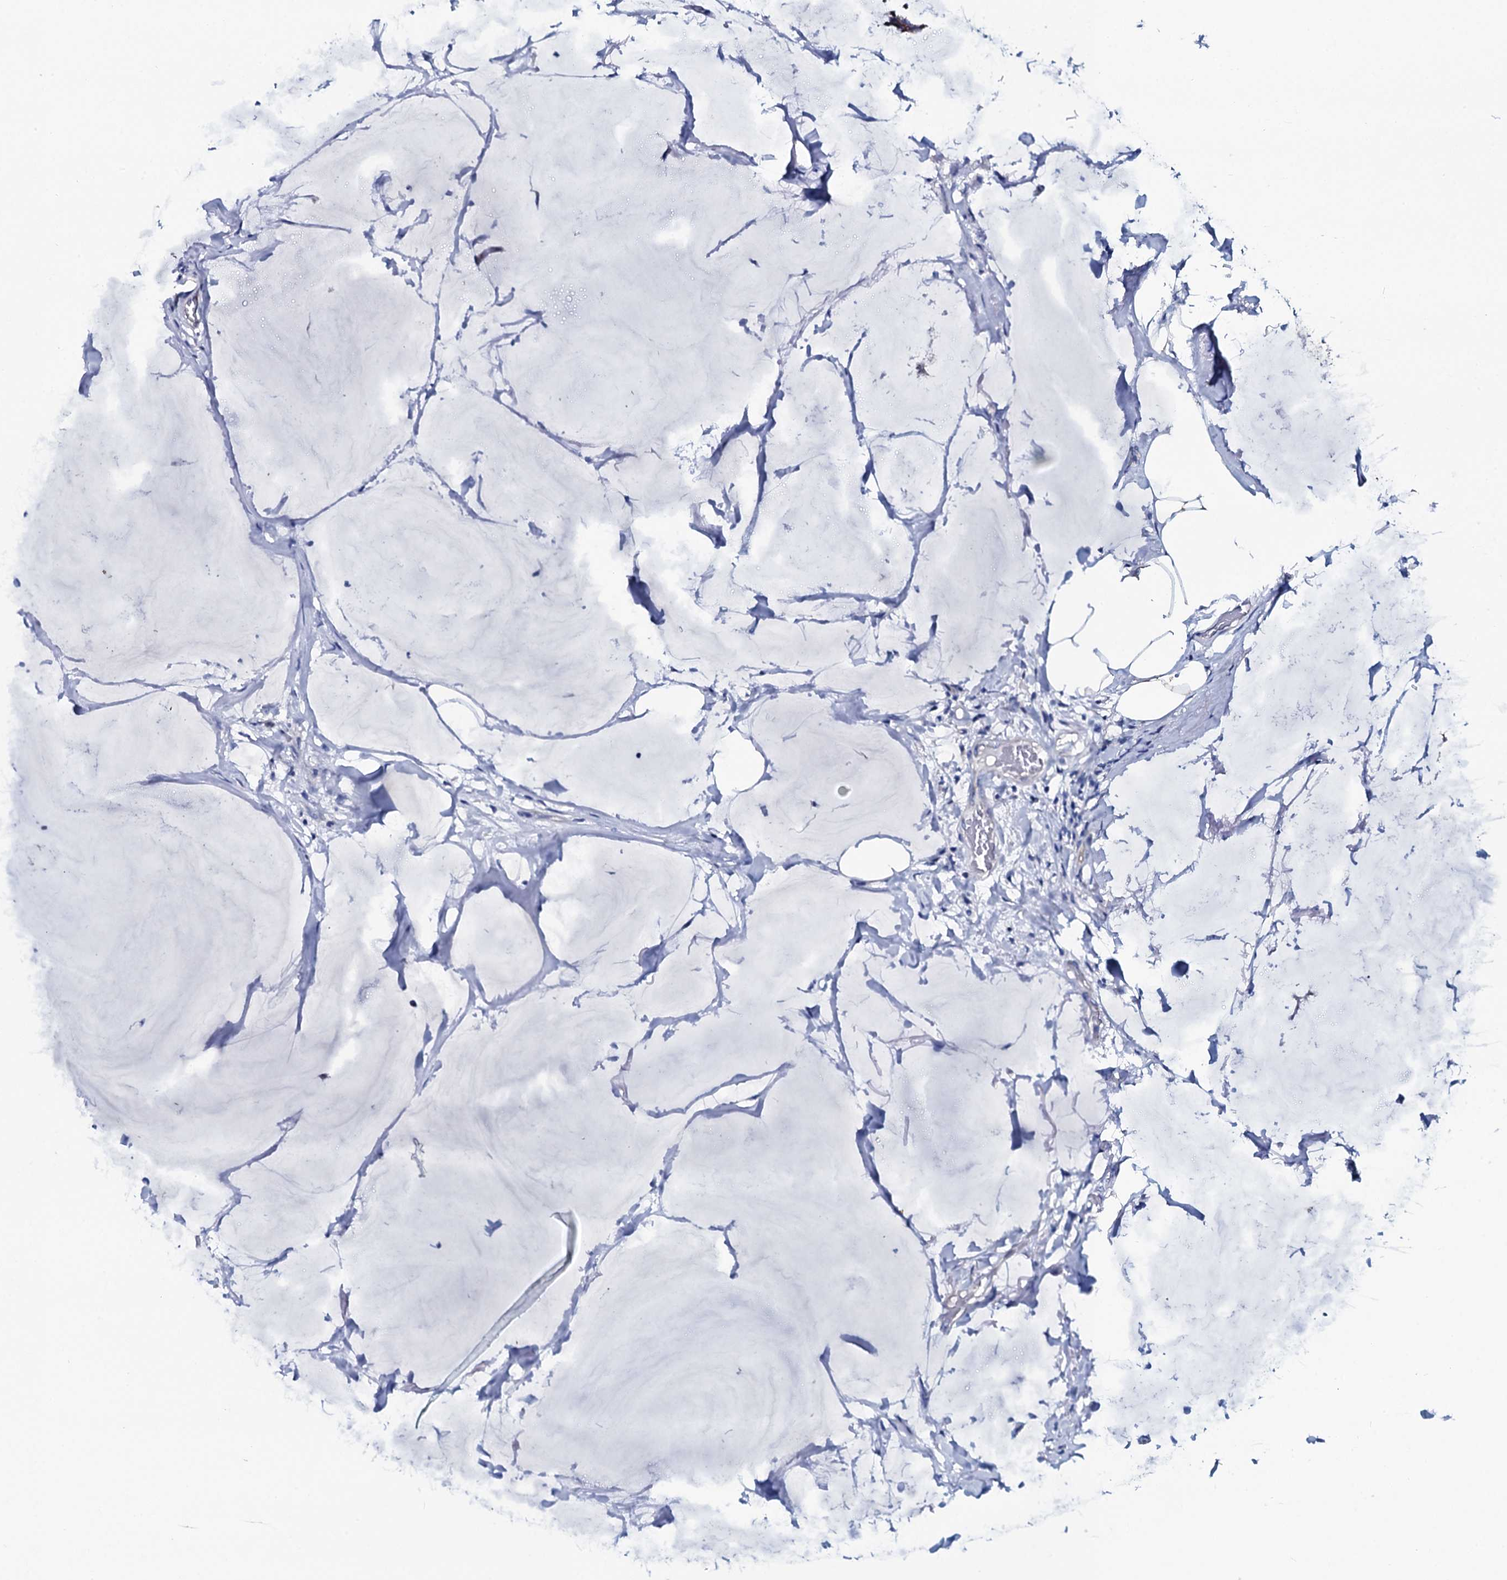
{"staining": {"intensity": "strong", "quantity": "<25%", "location": "cytoplasmic/membranous"}, "tissue": "breast cancer", "cell_type": "Tumor cells", "image_type": "cancer", "snomed": [{"axis": "morphology", "description": "Duct carcinoma"}, {"axis": "topography", "description": "Breast"}], "caption": "Invasive ductal carcinoma (breast) tissue shows strong cytoplasmic/membranous positivity in approximately <25% of tumor cells", "gene": "GYS2", "patient": {"sex": "female", "age": 93}}